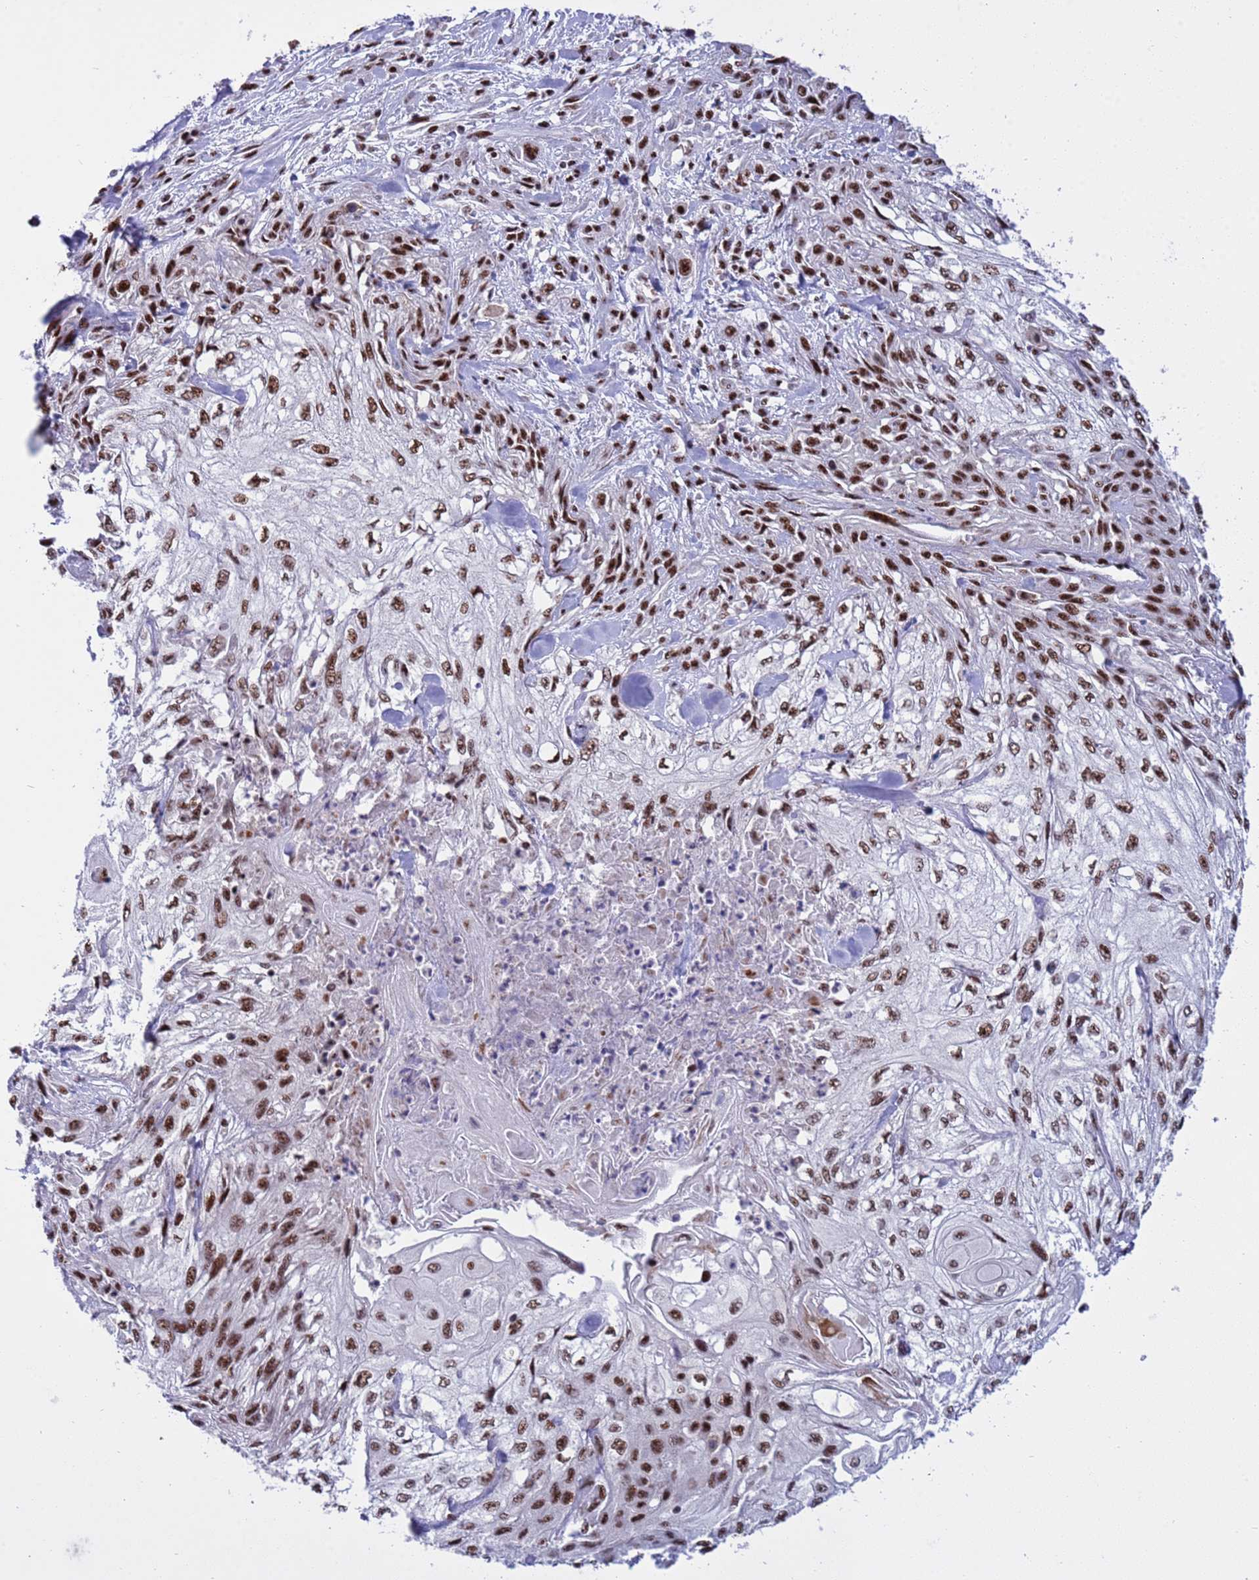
{"staining": {"intensity": "strong", "quantity": ">75%", "location": "nuclear"}, "tissue": "skin cancer", "cell_type": "Tumor cells", "image_type": "cancer", "snomed": [{"axis": "morphology", "description": "Squamous cell carcinoma, NOS"}, {"axis": "morphology", "description": "Squamous cell carcinoma, metastatic, NOS"}, {"axis": "topography", "description": "Skin"}, {"axis": "topography", "description": "Lymph node"}], "caption": "This histopathology image displays immunohistochemistry (IHC) staining of human metastatic squamous cell carcinoma (skin), with high strong nuclear positivity in about >75% of tumor cells.", "gene": "THOC2", "patient": {"sex": "male", "age": 75}}